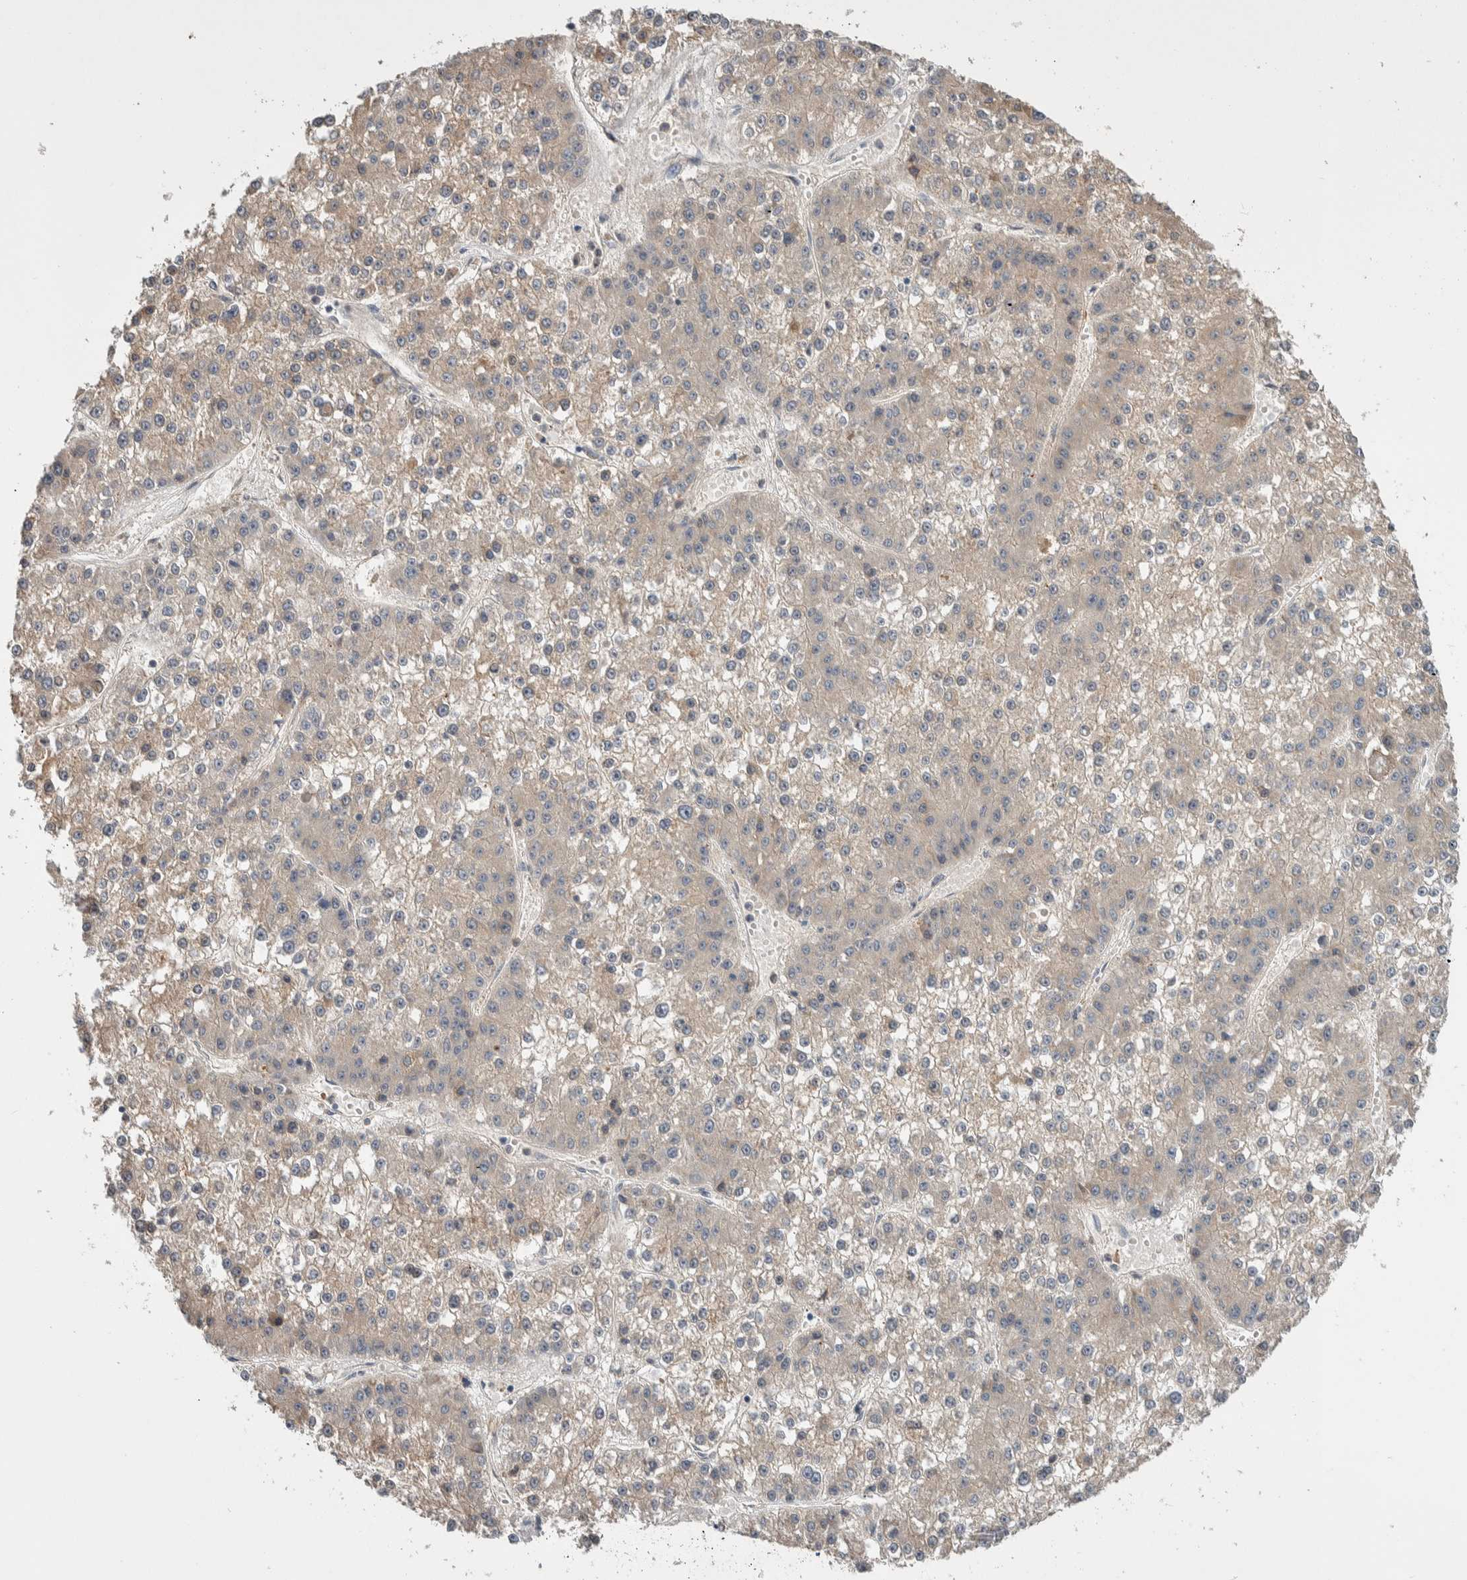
{"staining": {"intensity": "weak", "quantity": "<25%", "location": "cytoplasmic/membranous"}, "tissue": "liver cancer", "cell_type": "Tumor cells", "image_type": "cancer", "snomed": [{"axis": "morphology", "description": "Carcinoma, Hepatocellular, NOS"}, {"axis": "topography", "description": "Liver"}], "caption": "Immunohistochemical staining of hepatocellular carcinoma (liver) demonstrates no significant positivity in tumor cells.", "gene": "PRDM4", "patient": {"sex": "female", "age": 73}}